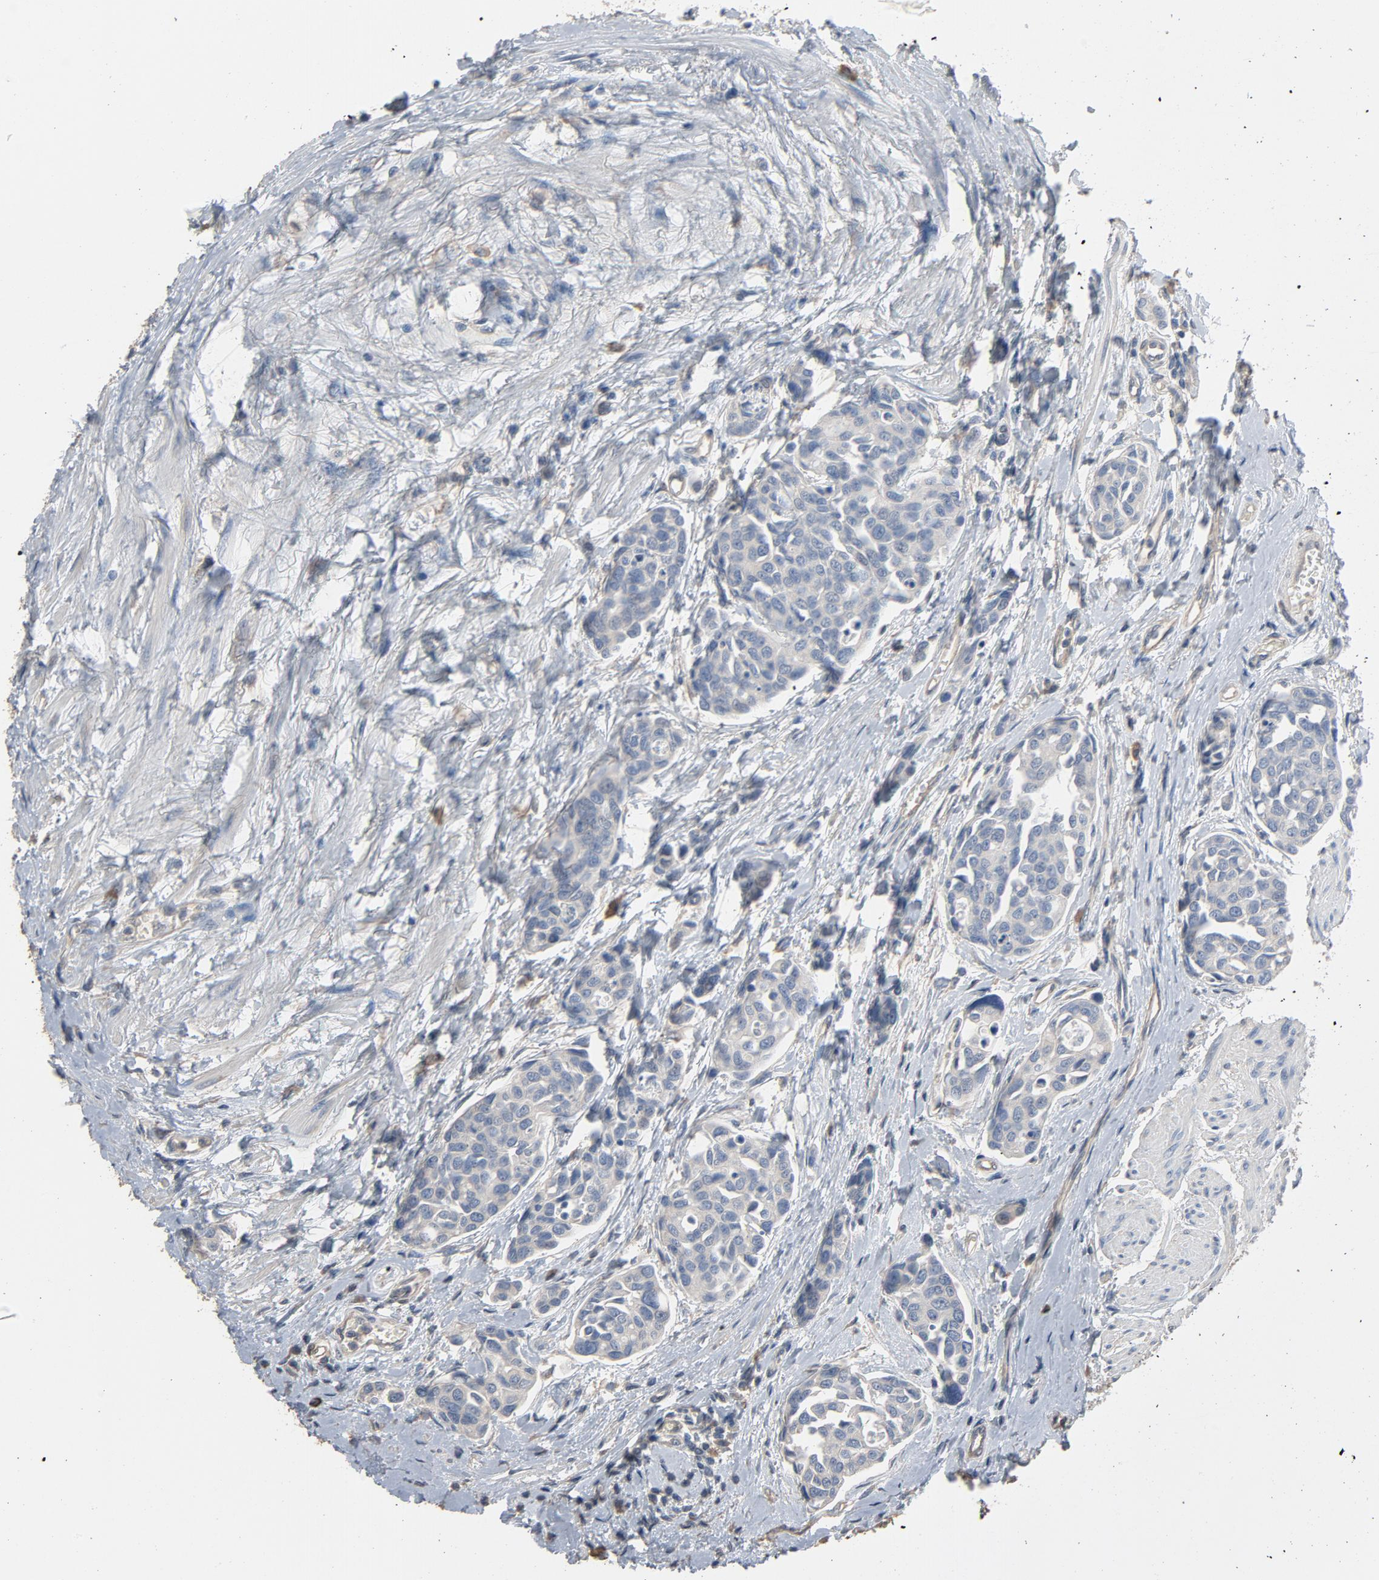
{"staining": {"intensity": "negative", "quantity": "none", "location": "none"}, "tissue": "urothelial cancer", "cell_type": "Tumor cells", "image_type": "cancer", "snomed": [{"axis": "morphology", "description": "Urothelial carcinoma, High grade"}, {"axis": "topography", "description": "Urinary bladder"}], "caption": "Urothelial cancer stained for a protein using IHC displays no staining tumor cells.", "gene": "SOX6", "patient": {"sex": "male", "age": 78}}